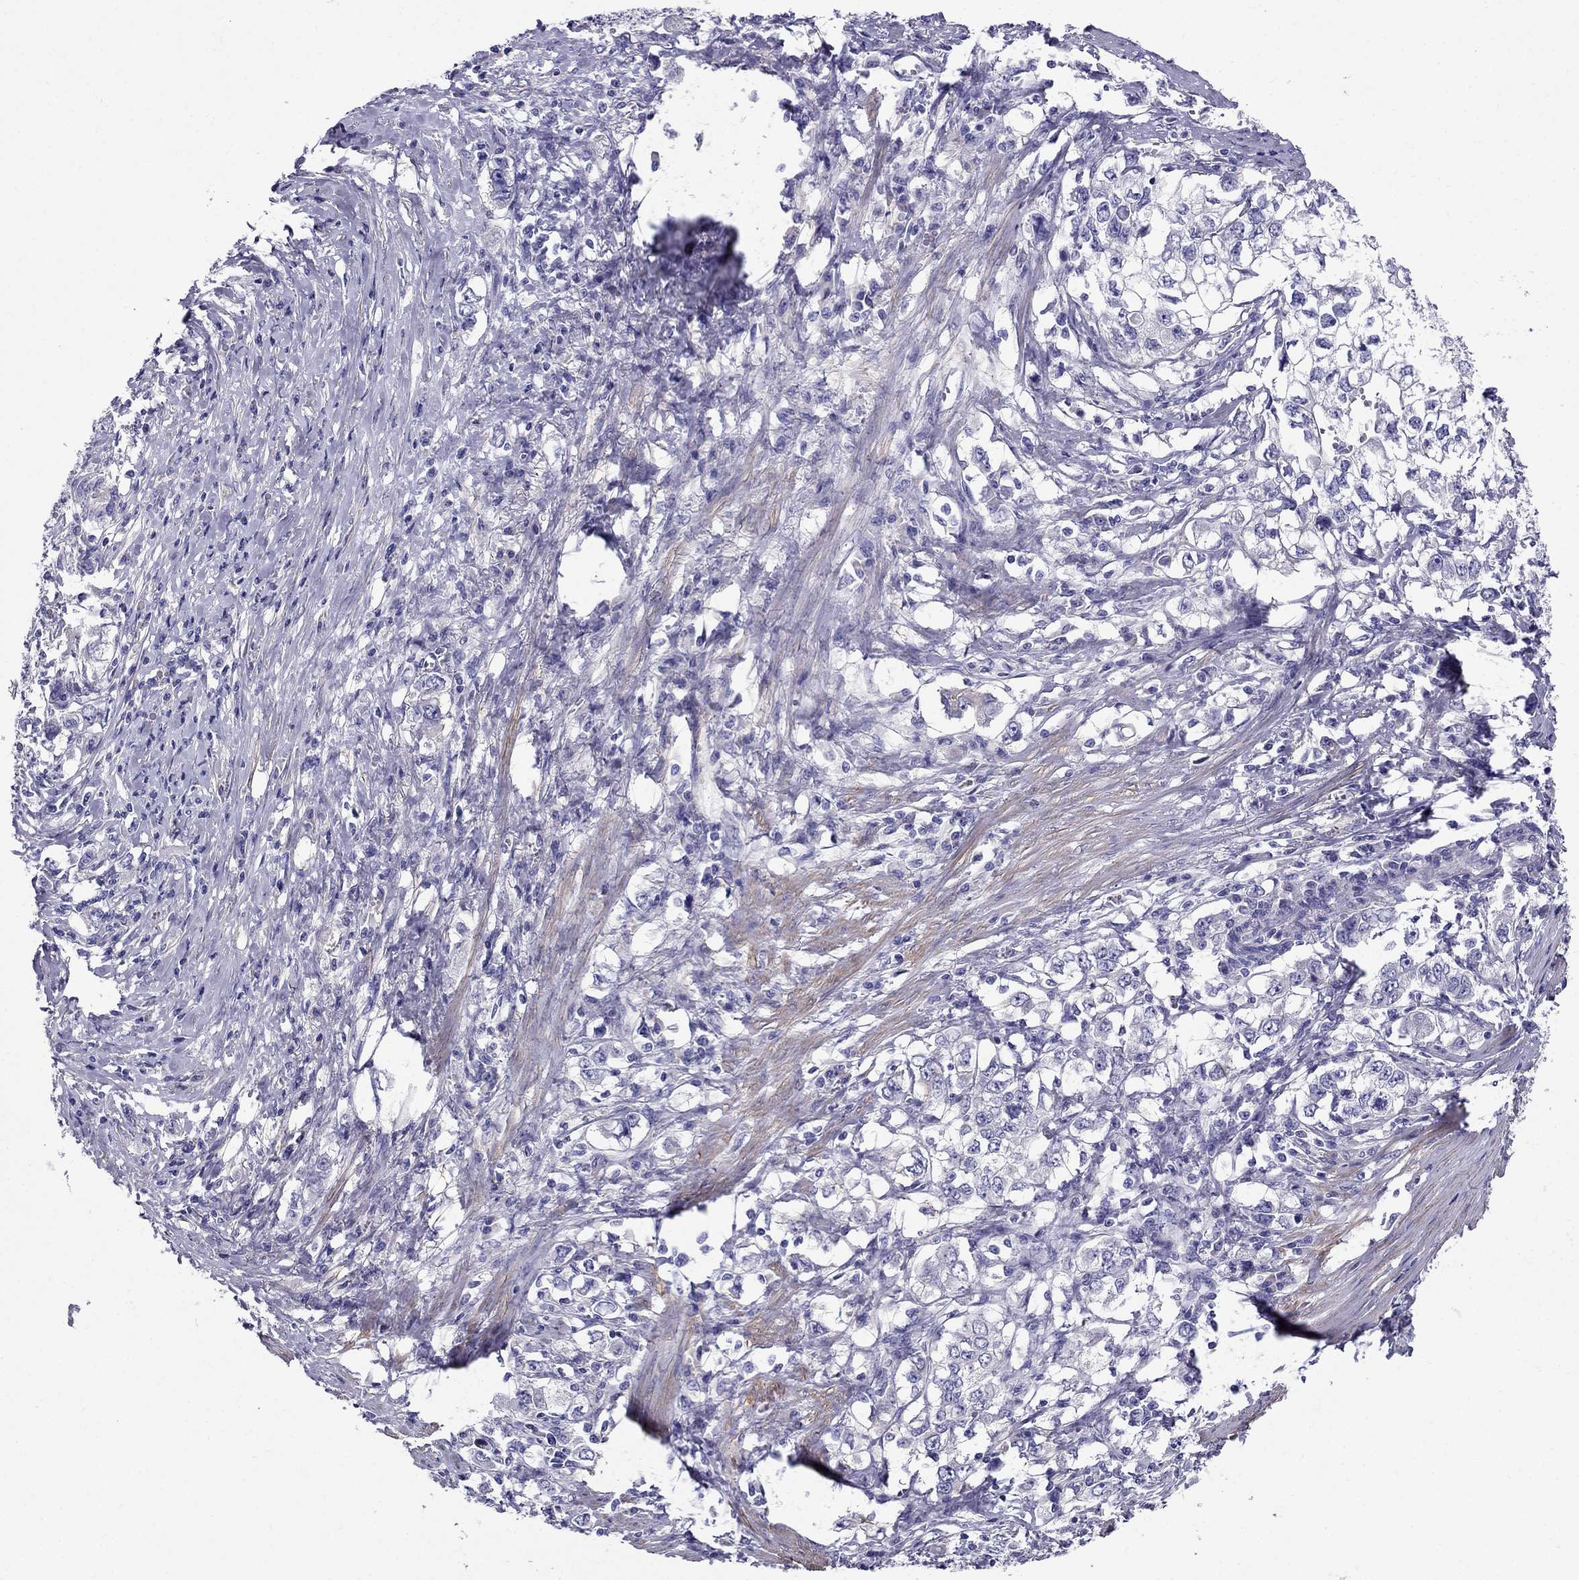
{"staining": {"intensity": "negative", "quantity": "none", "location": "none"}, "tissue": "stomach cancer", "cell_type": "Tumor cells", "image_type": "cancer", "snomed": [{"axis": "morphology", "description": "Adenocarcinoma, NOS"}, {"axis": "topography", "description": "Stomach, lower"}], "caption": "The immunohistochemistry (IHC) photomicrograph has no significant positivity in tumor cells of stomach cancer (adenocarcinoma) tissue. (Stains: DAB (3,3'-diaminobenzidine) immunohistochemistry with hematoxylin counter stain, Microscopy: brightfield microscopy at high magnification).", "gene": "GPR50", "patient": {"sex": "female", "age": 72}}